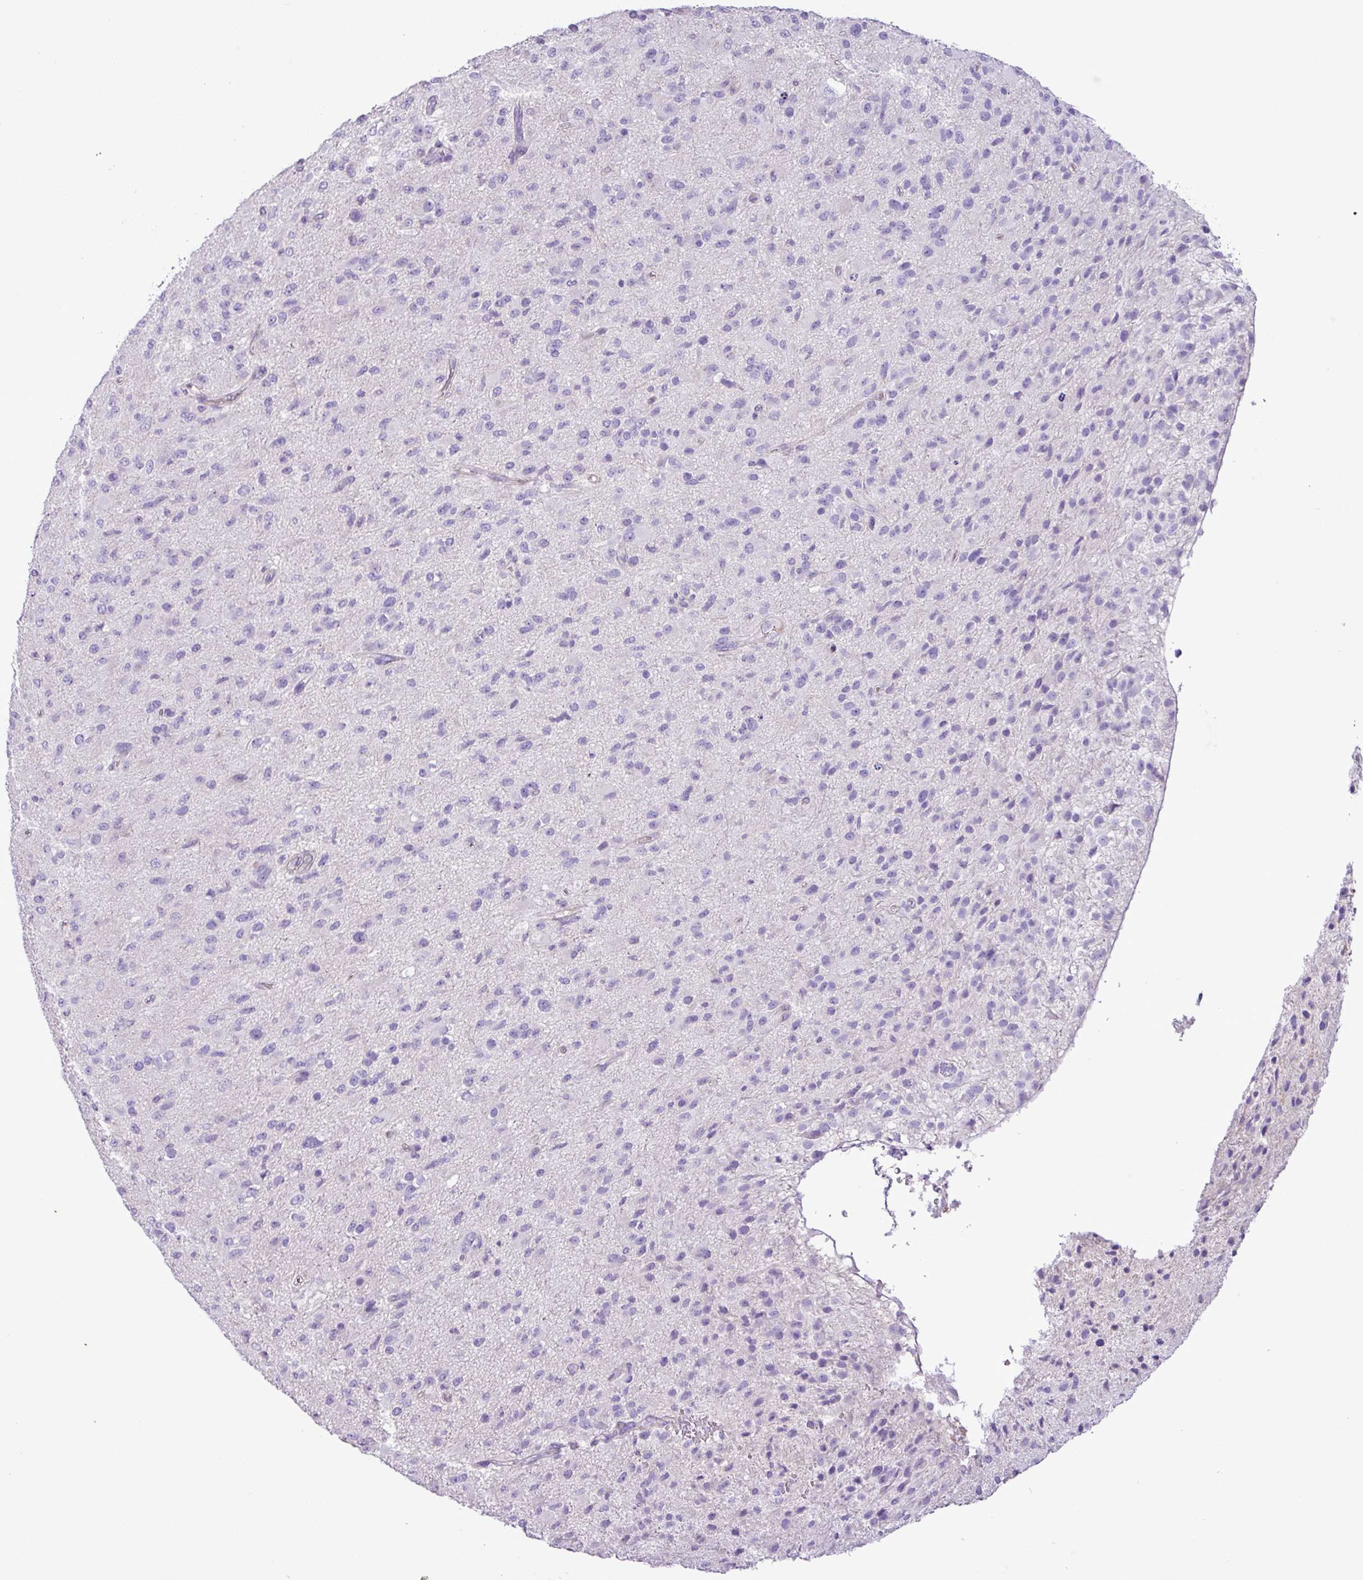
{"staining": {"intensity": "negative", "quantity": "none", "location": "none"}, "tissue": "glioma", "cell_type": "Tumor cells", "image_type": "cancer", "snomed": [{"axis": "morphology", "description": "Glioma, malignant, Low grade"}, {"axis": "topography", "description": "Brain"}], "caption": "This is an immunohistochemistry photomicrograph of human glioma. There is no positivity in tumor cells.", "gene": "ZNF334", "patient": {"sex": "male", "age": 65}}